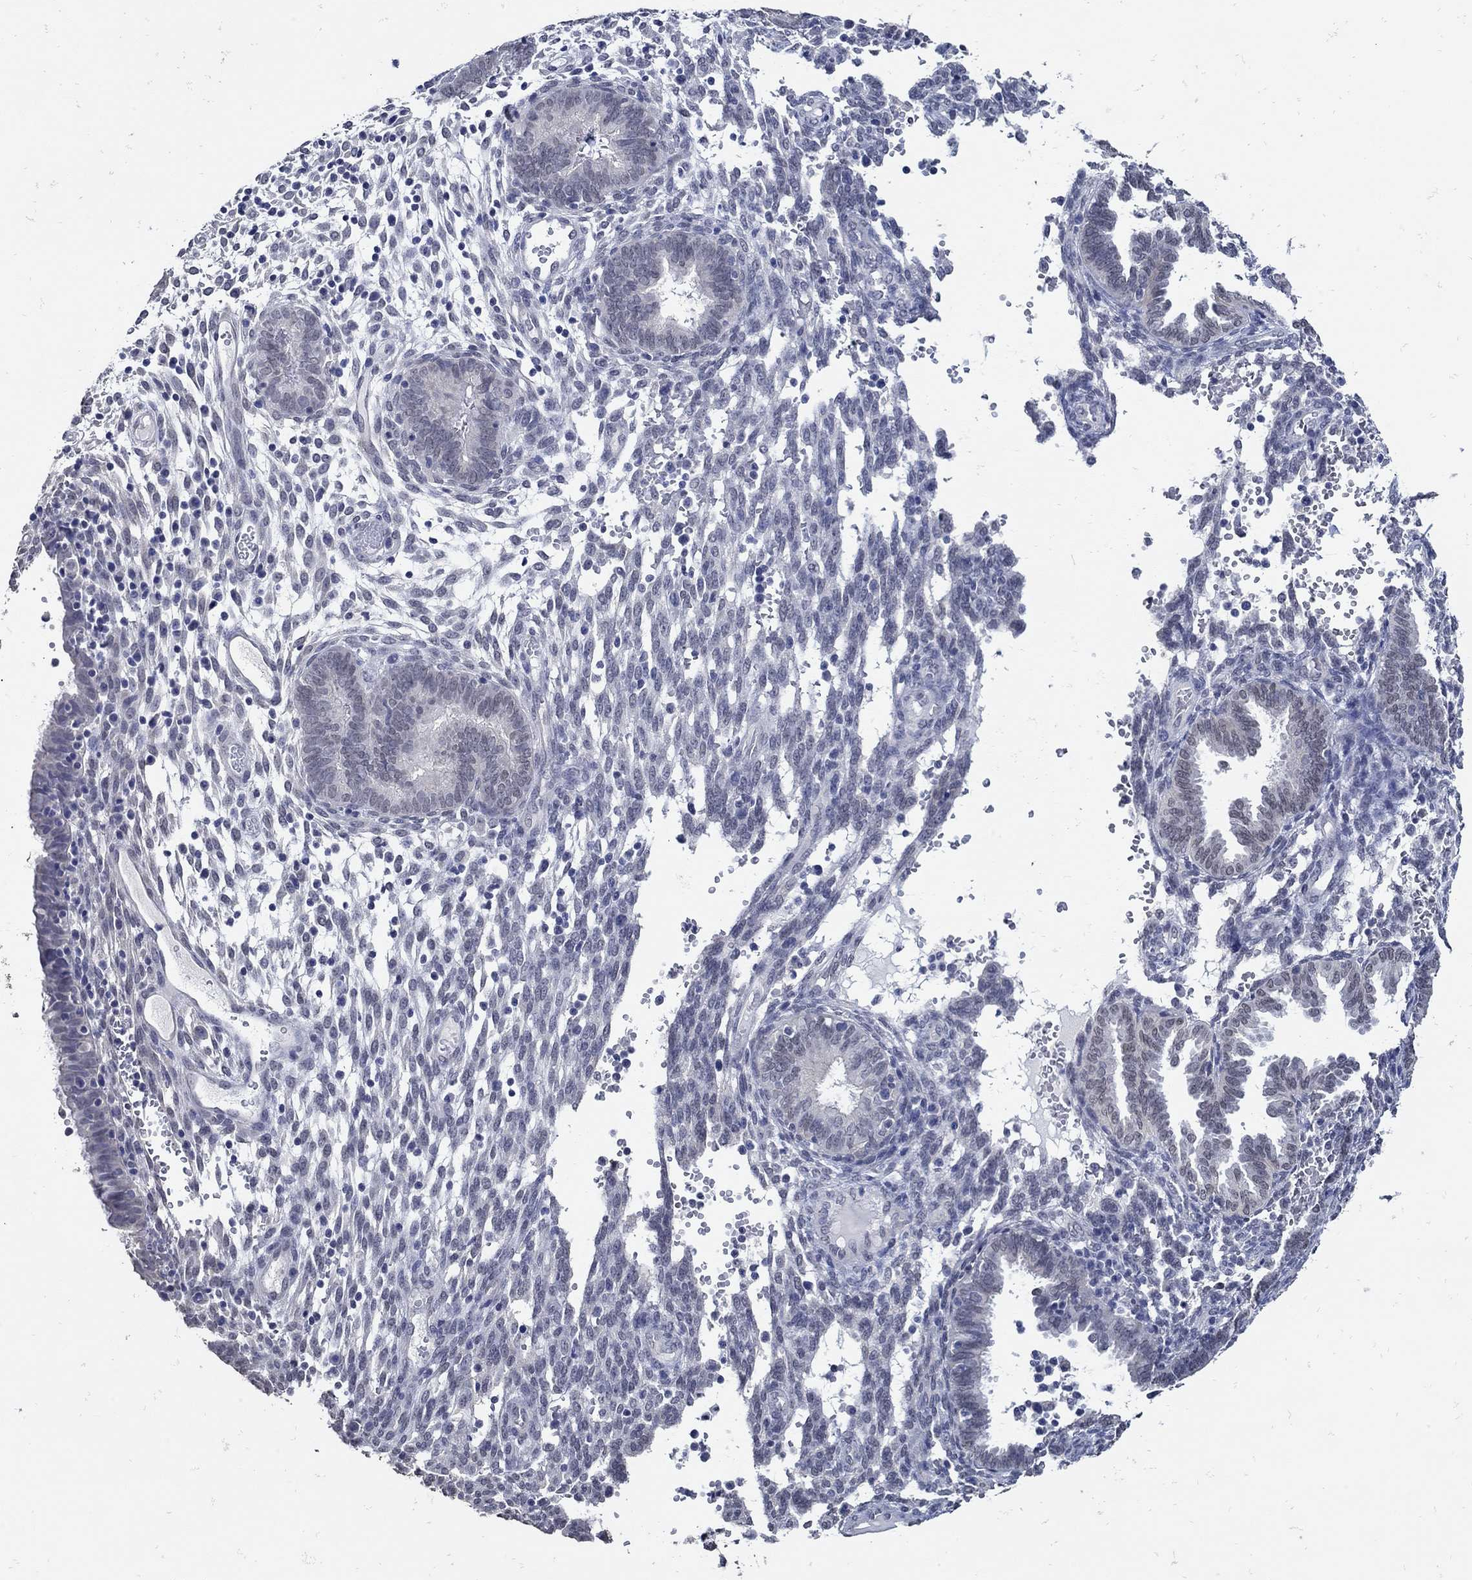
{"staining": {"intensity": "negative", "quantity": "none", "location": "none"}, "tissue": "endometrium", "cell_type": "Cells in endometrial stroma", "image_type": "normal", "snomed": [{"axis": "morphology", "description": "Normal tissue, NOS"}, {"axis": "topography", "description": "Endometrium"}], "caption": "This is an IHC image of unremarkable human endometrium. There is no positivity in cells in endometrial stroma.", "gene": "KCNN3", "patient": {"sex": "female", "age": 42}}